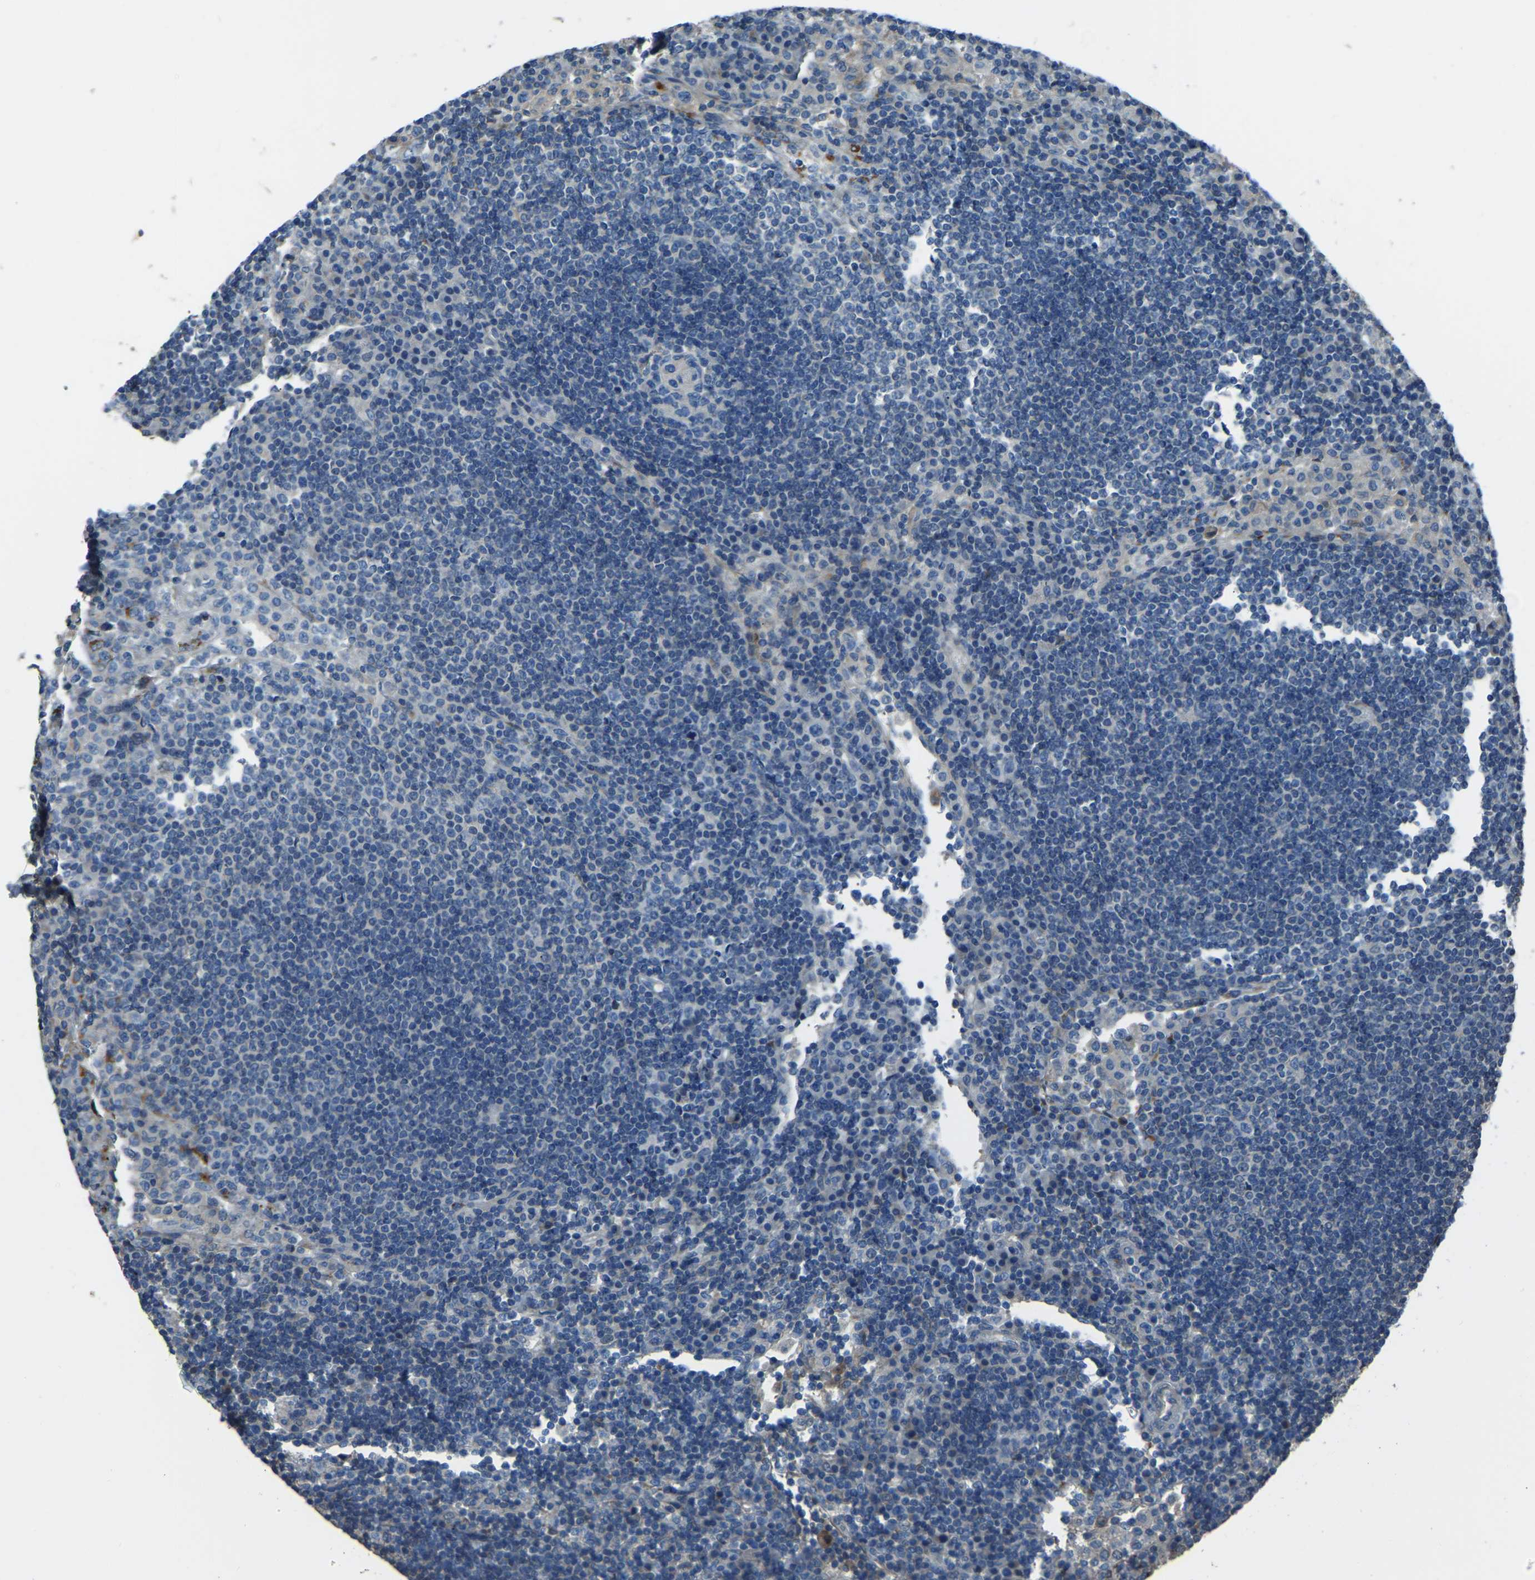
{"staining": {"intensity": "negative", "quantity": "none", "location": "none"}, "tissue": "lymph node", "cell_type": "Germinal center cells", "image_type": "normal", "snomed": [{"axis": "morphology", "description": "Normal tissue, NOS"}, {"axis": "topography", "description": "Lymph node"}], "caption": "Lymph node stained for a protein using IHC shows no expression germinal center cells.", "gene": "COL3A1", "patient": {"sex": "female", "age": 53}}